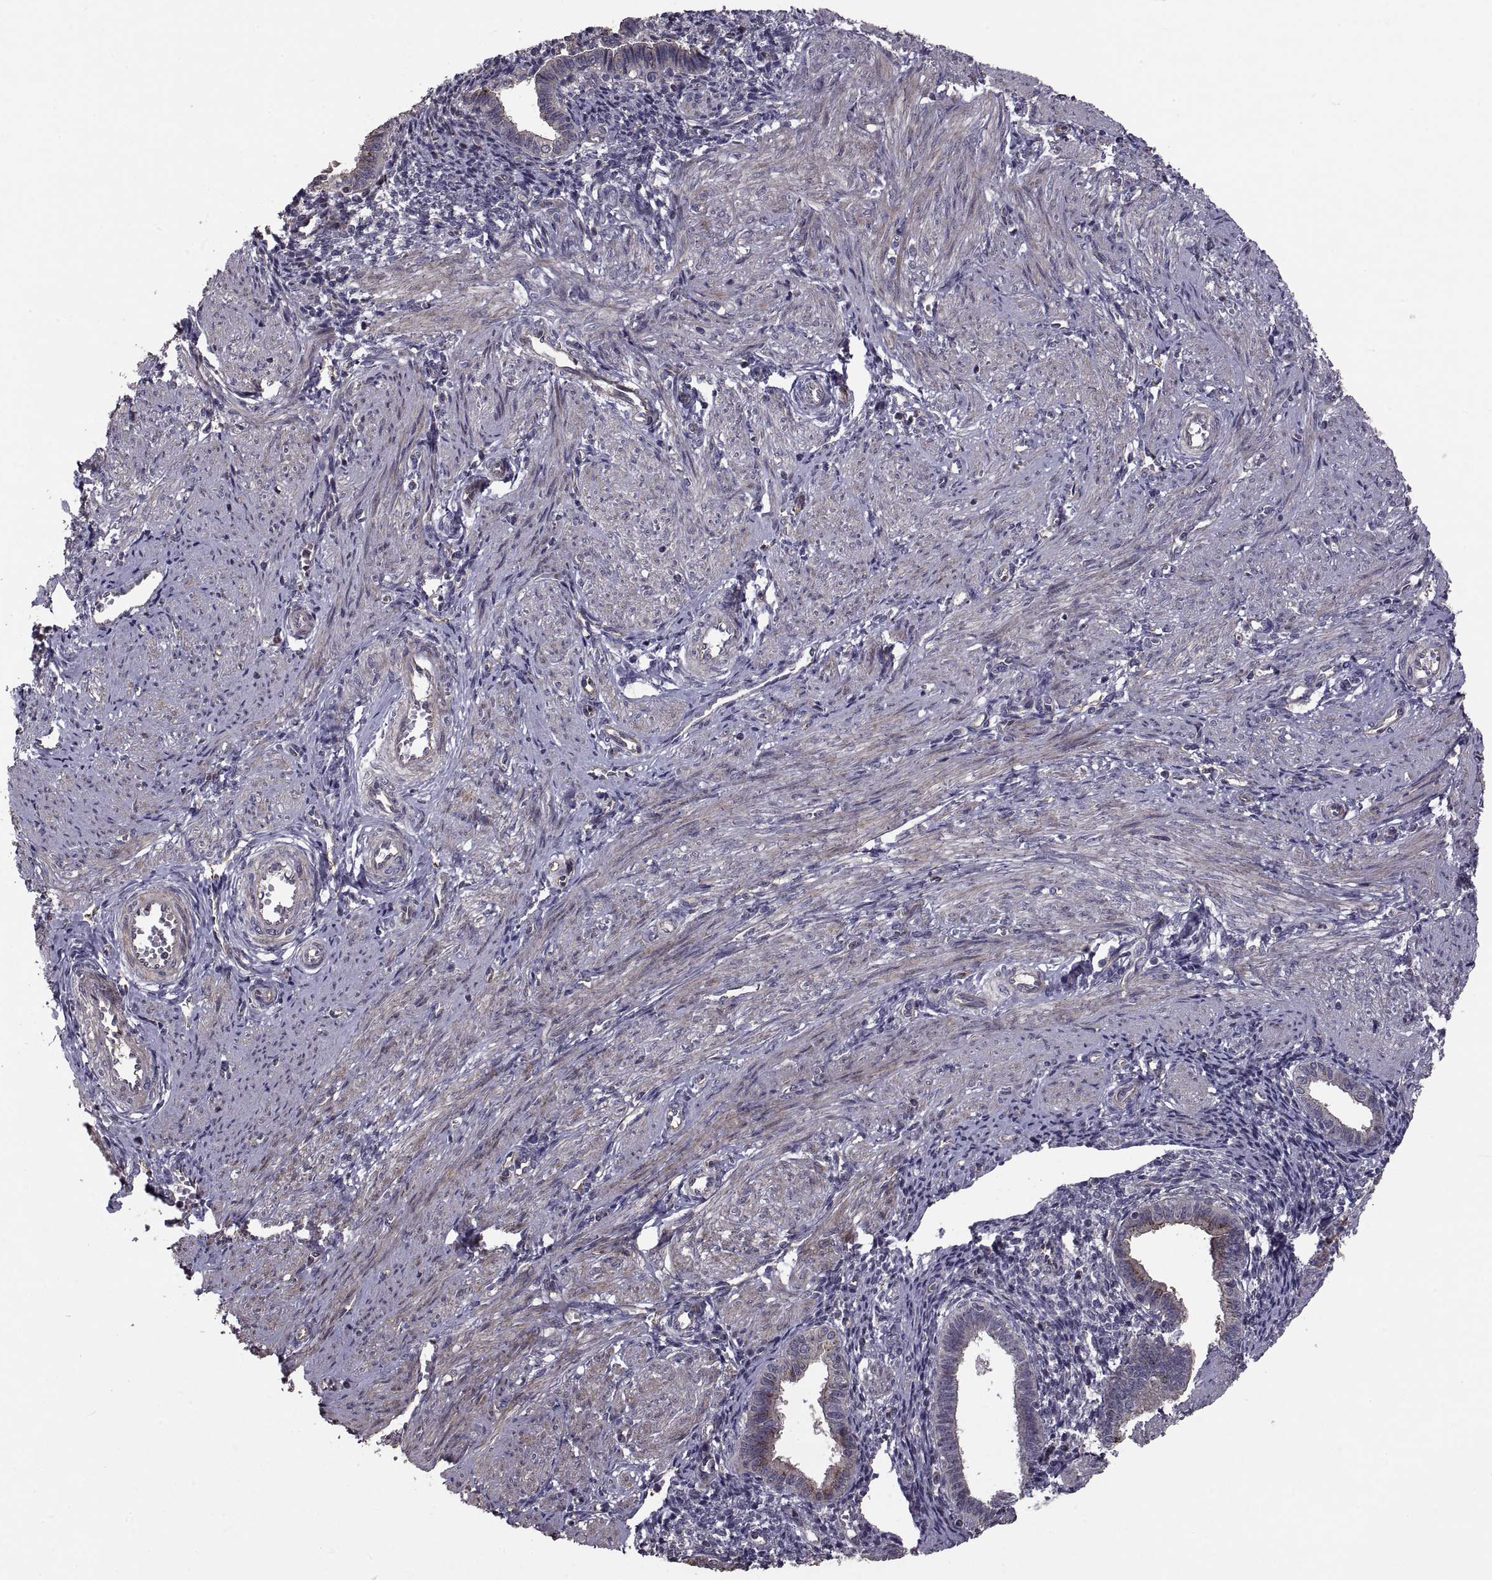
{"staining": {"intensity": "negative", "quantity": "none", "location": "none"}, "tissue": "endometrium", "cell_type": "Cells in endometrial stroma", "image_type": "normal", "snomed": [{"axis": "morphology", "description": "Normal tissue, NOS"}, {"axis": "topography", "description": "Endometrium"}], "caption": "The image displays no staining of cells in endometrial stroma in normal endometrium. (Stains: DAB immunohistochemistry (IHC) with hematoxylin counter stain, Microscopy: brightfield microscopy at high magnification).", "gene": "PMM2", "patient": {"sex": "female", "age": 37}}